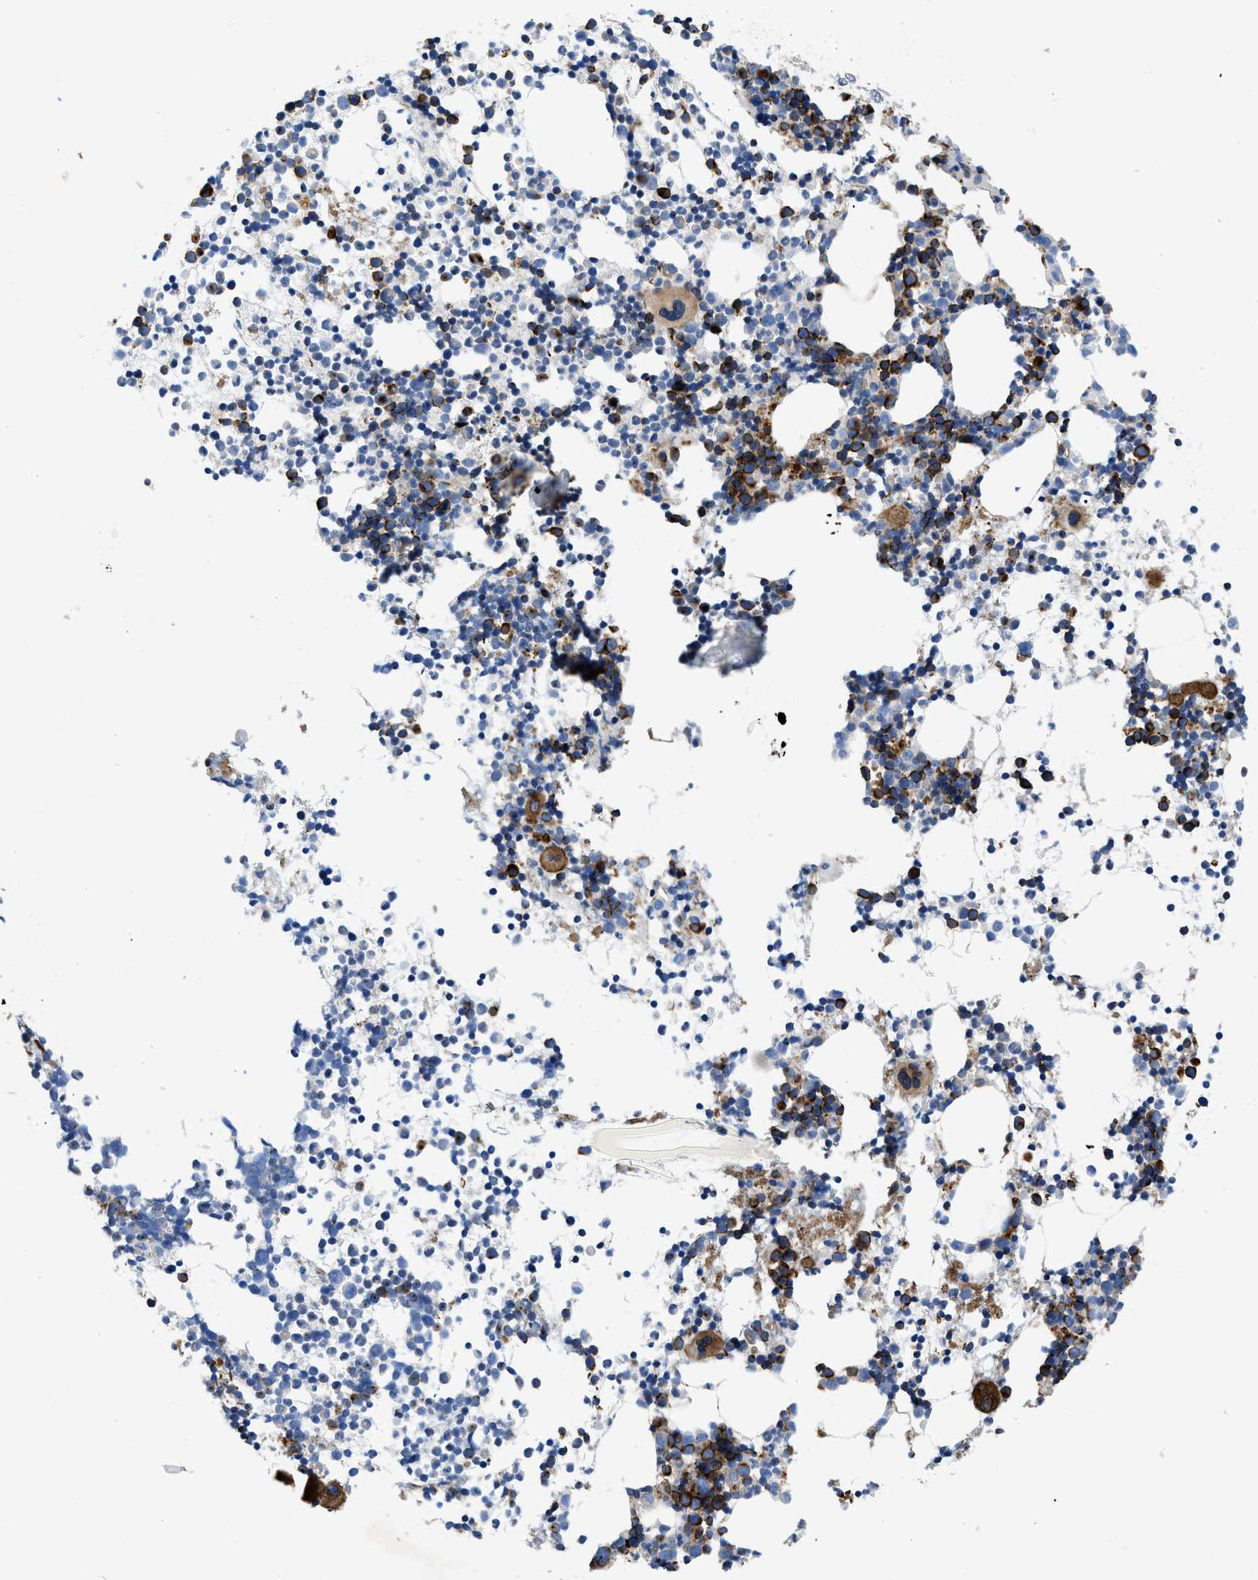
{"staining": {"intensity": "strong", "quantity": "25%-75%", "location": "cytoplasmic/membranous"}, "tissue": "bone marrow", "cell_type": "Hematopoietic cells", "image_type": "normal", "snomed": [{"axis": "morphology", "description": "Normal tissue, NOS"}, {"axis": "morphology", "description": "Inflammation, NOS"}, {"axis": "topography", "description": "Bone marrow"}], "caption": "DAB (3,3'-diaminobenzidine) immunohistochemical staining of normal bone marrow shows strong cytoplasmic/membranous protein expression in approximately 25%-75% of hematopoietic cells. (DAB (3,3'-diaminobenzidine) IHC with brightfield microscopy, high magnification).", "gene": "TMEM248", "patient": {"sex": "female", "age": 61}}